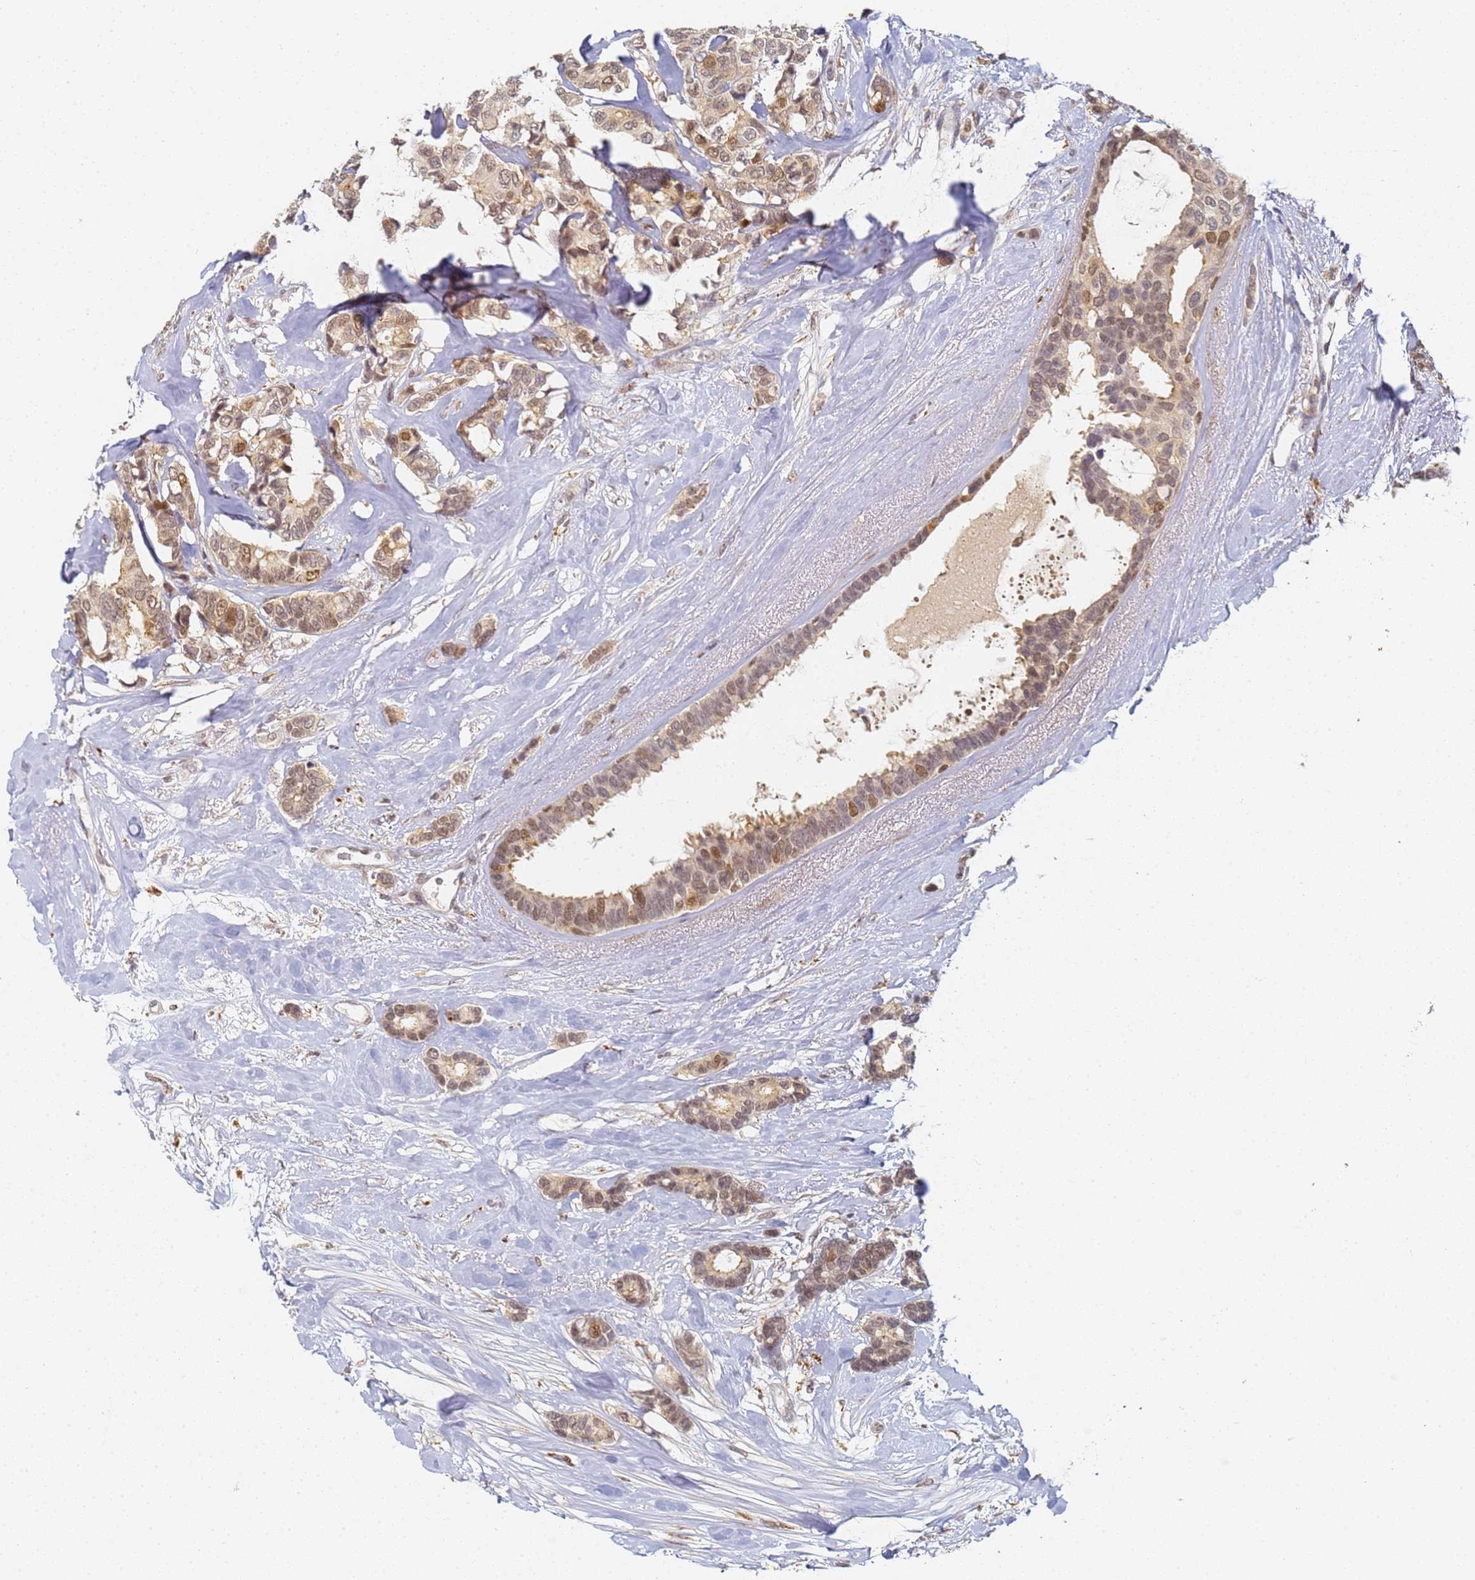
{"staining": {"intensity": "moderate", "quantity": ">75%", "location": "nuclear"}, "tissue": "breast cancer", "cell_type": "Tumor cells", "image_type": "cancer", "snomed": [{"axis": "morphology", "description": "Duct carcinoma"}, {"axis": "topography", "description": "Breast"}], "caption": "Human breast infiltrating ductal carcinoma stained with a protein marker shows moderate staining in tumor cells.", "gene": "HMCES", "patient": {"sex": "female", "age": 87}}